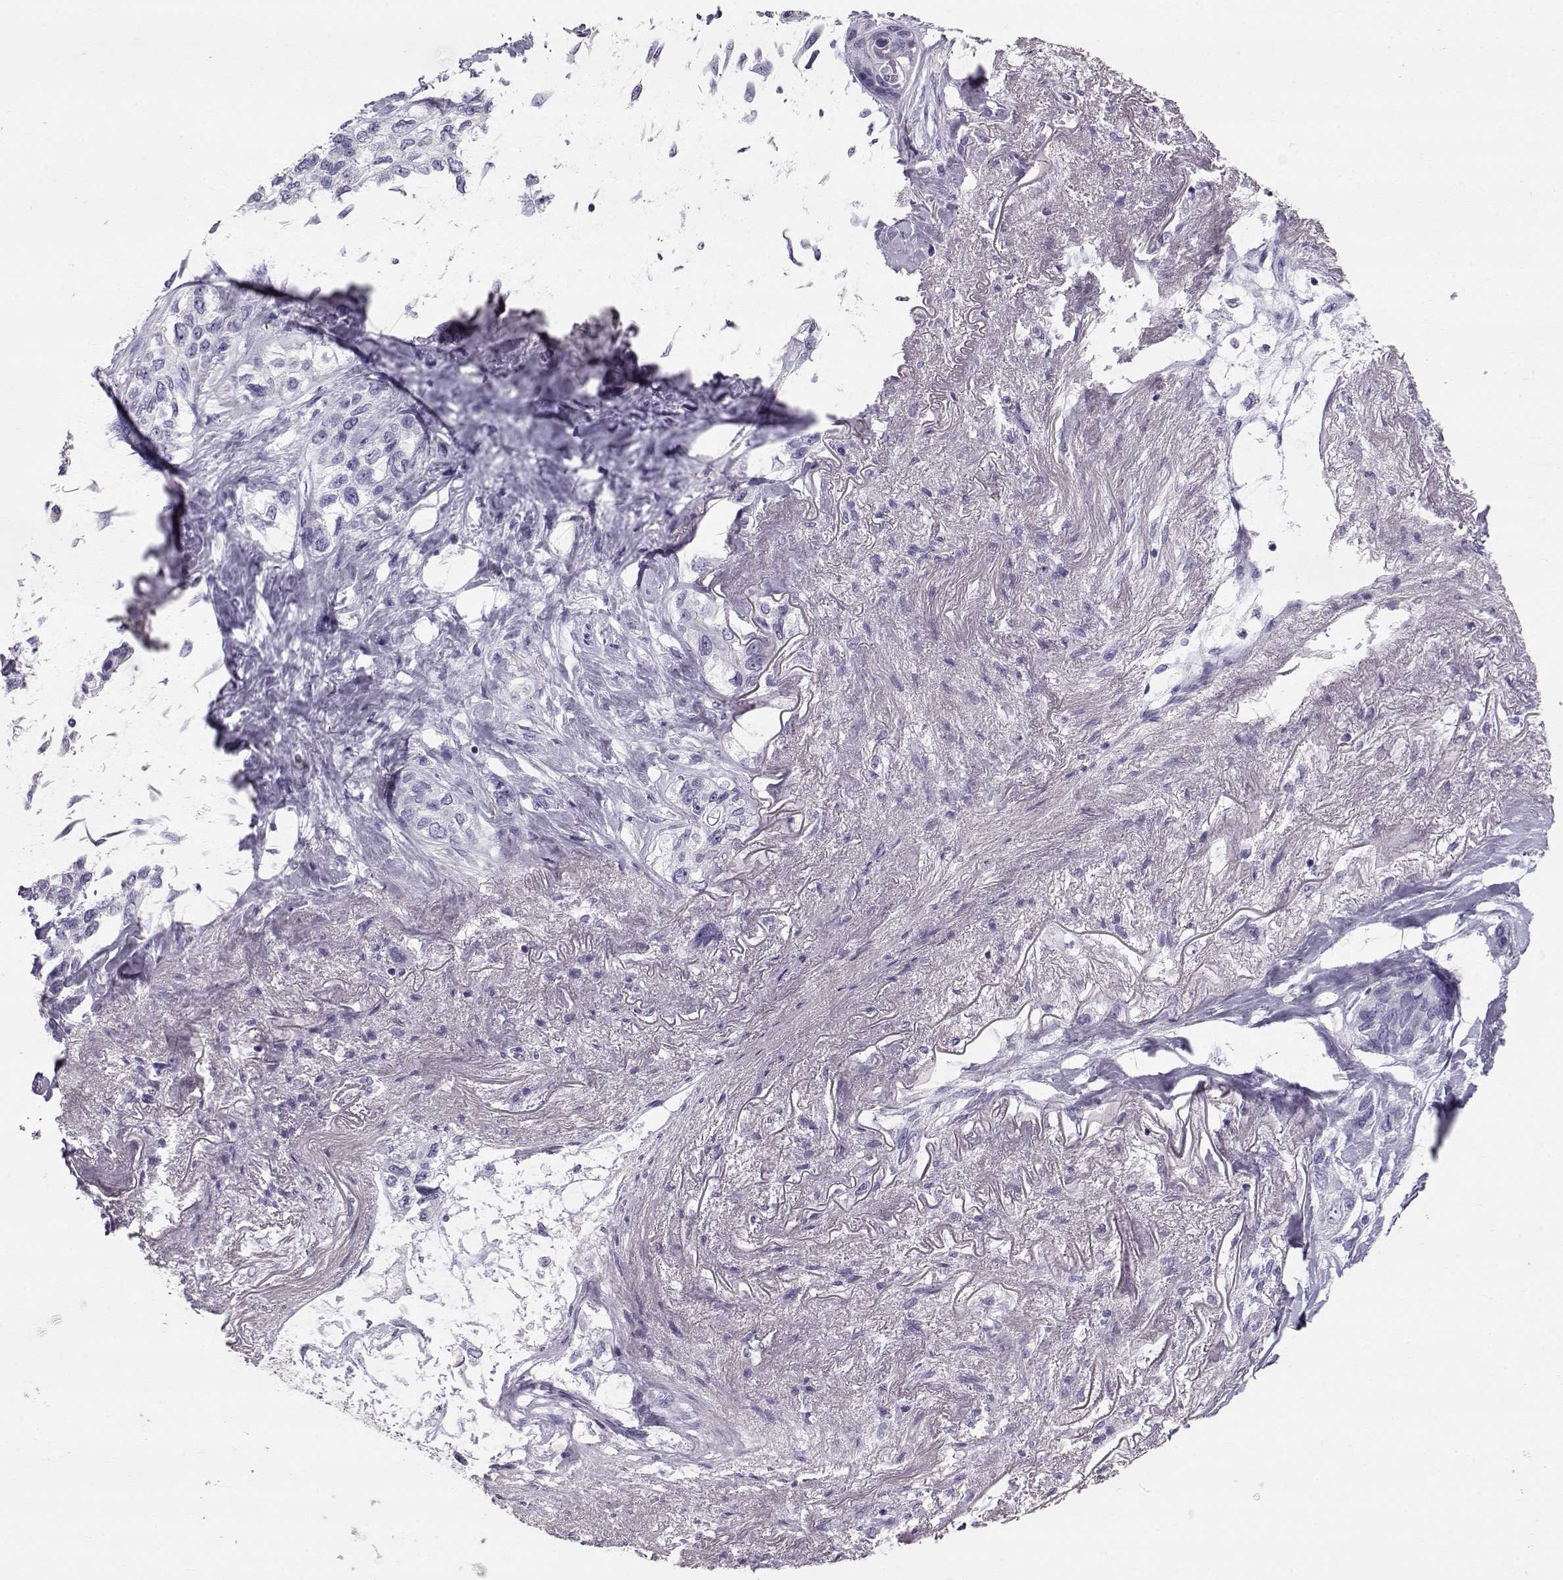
{"staining": {"intensity": "negative", "quantity": "none", "location": "none"}, "tissue": "lung cancer", "cell_type": "Tumor cells", "image_type": "cancer", "snomed": [{"axis": "morphology", "description": "Squamous cell carcinoma, NOS"}, {"axis": "topography", "description": "Lung"}], "caption": "The photomicrograph displays no staining of tumor cells in lung cancer (squamous cell carcinoma).", "gene": "RD3", "patient": {"sex": "female", "age": 70}}